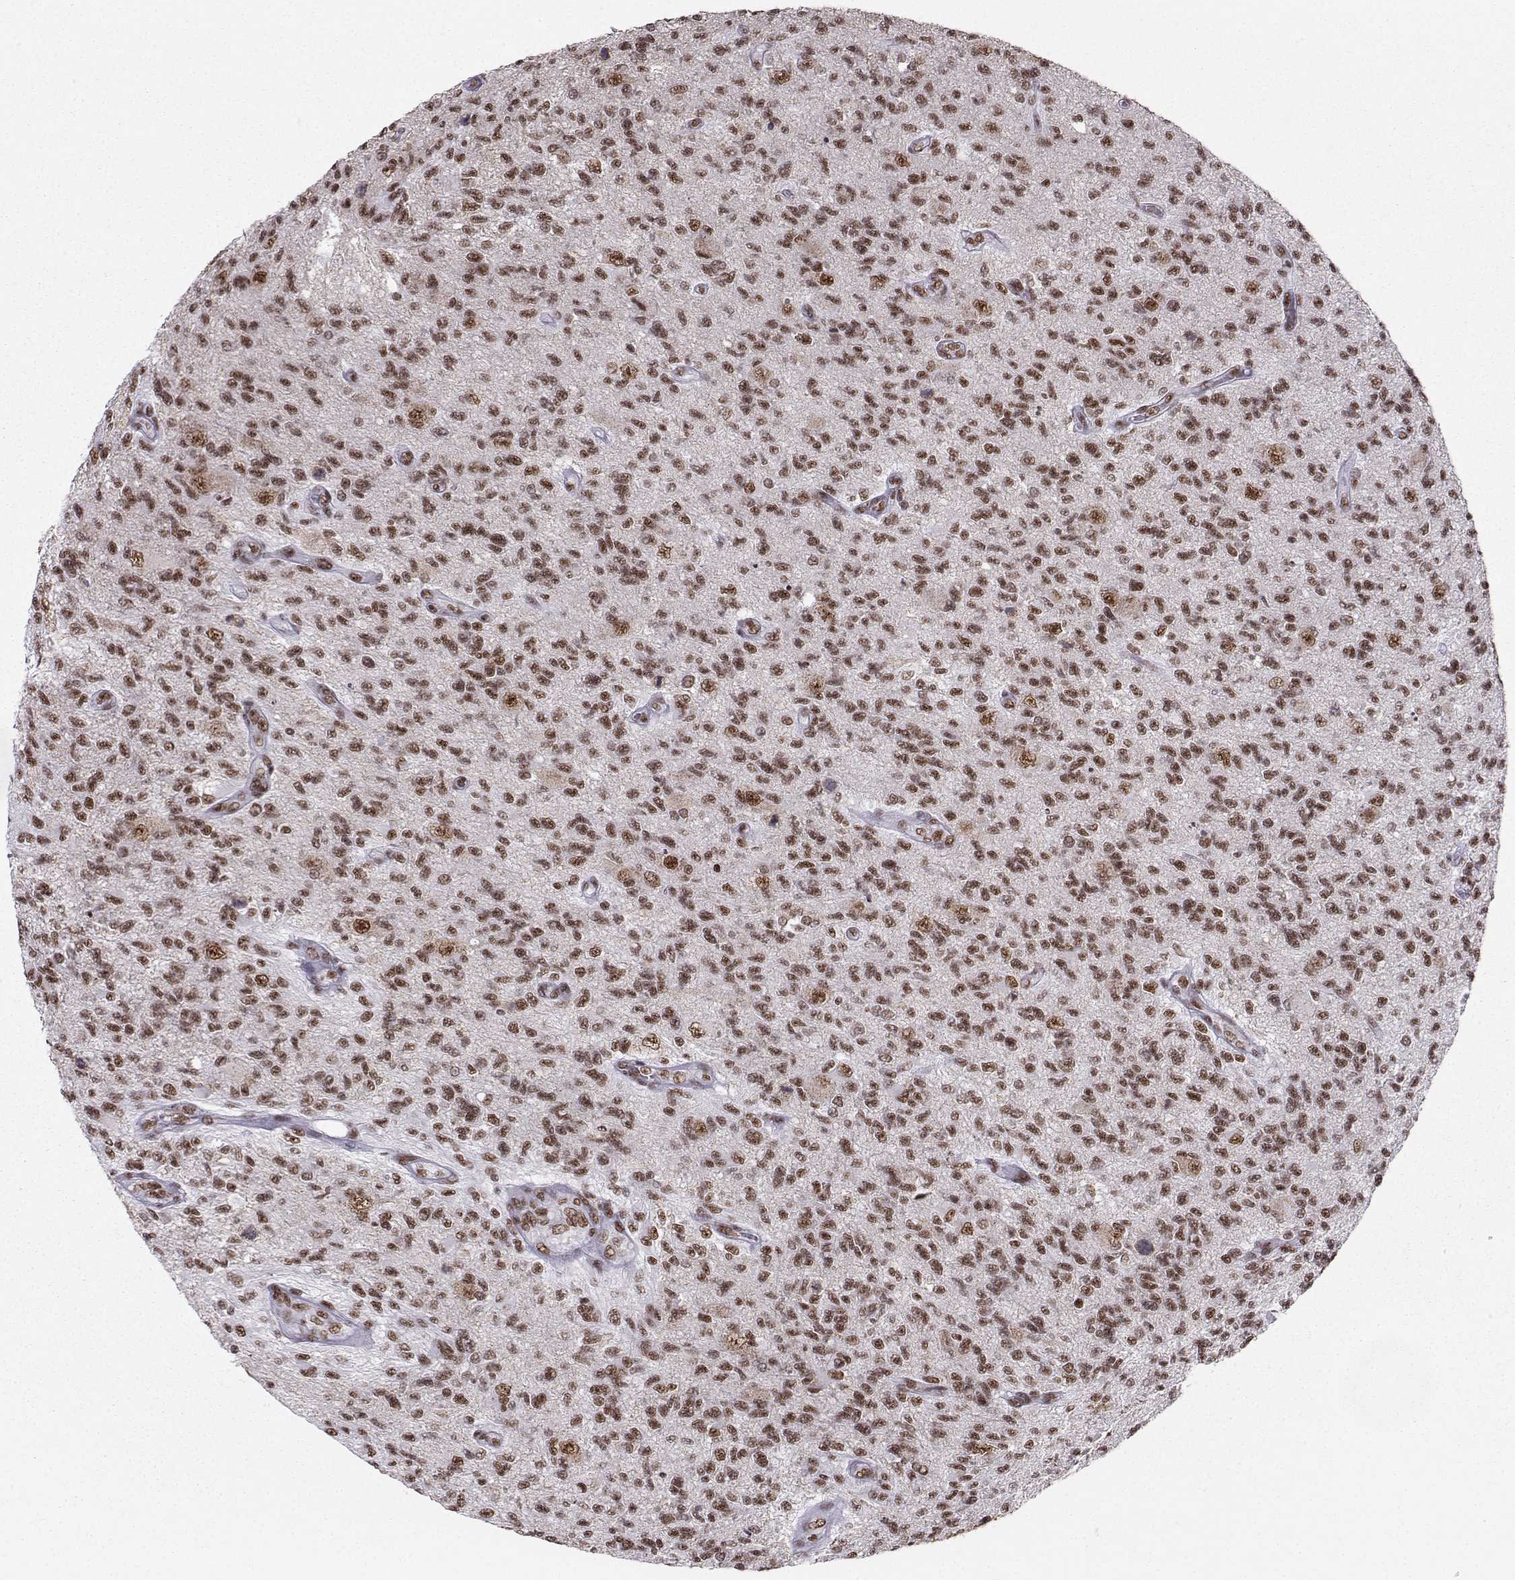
{"staining": {"intensity": "moderate", "quantity": "25%-75%", "location": "nuclear"}, "tissue": "glioma", "cell_type": "Tumor cells", "image_type": "cancer", "snomed": [{"axis": "morphology", "description": "Glioma, malignant, High grade"}, {"axis": "topography", "description": "Brain"}], "caption": "The photomicrograph reveals immunohistochemical staining of glioma. There is moderate nuclear positivity is appreciated in about 25%-75% of tumor cells.", "gene": "SNRPB2", "patient": {"sex": "male", "age": 56}}